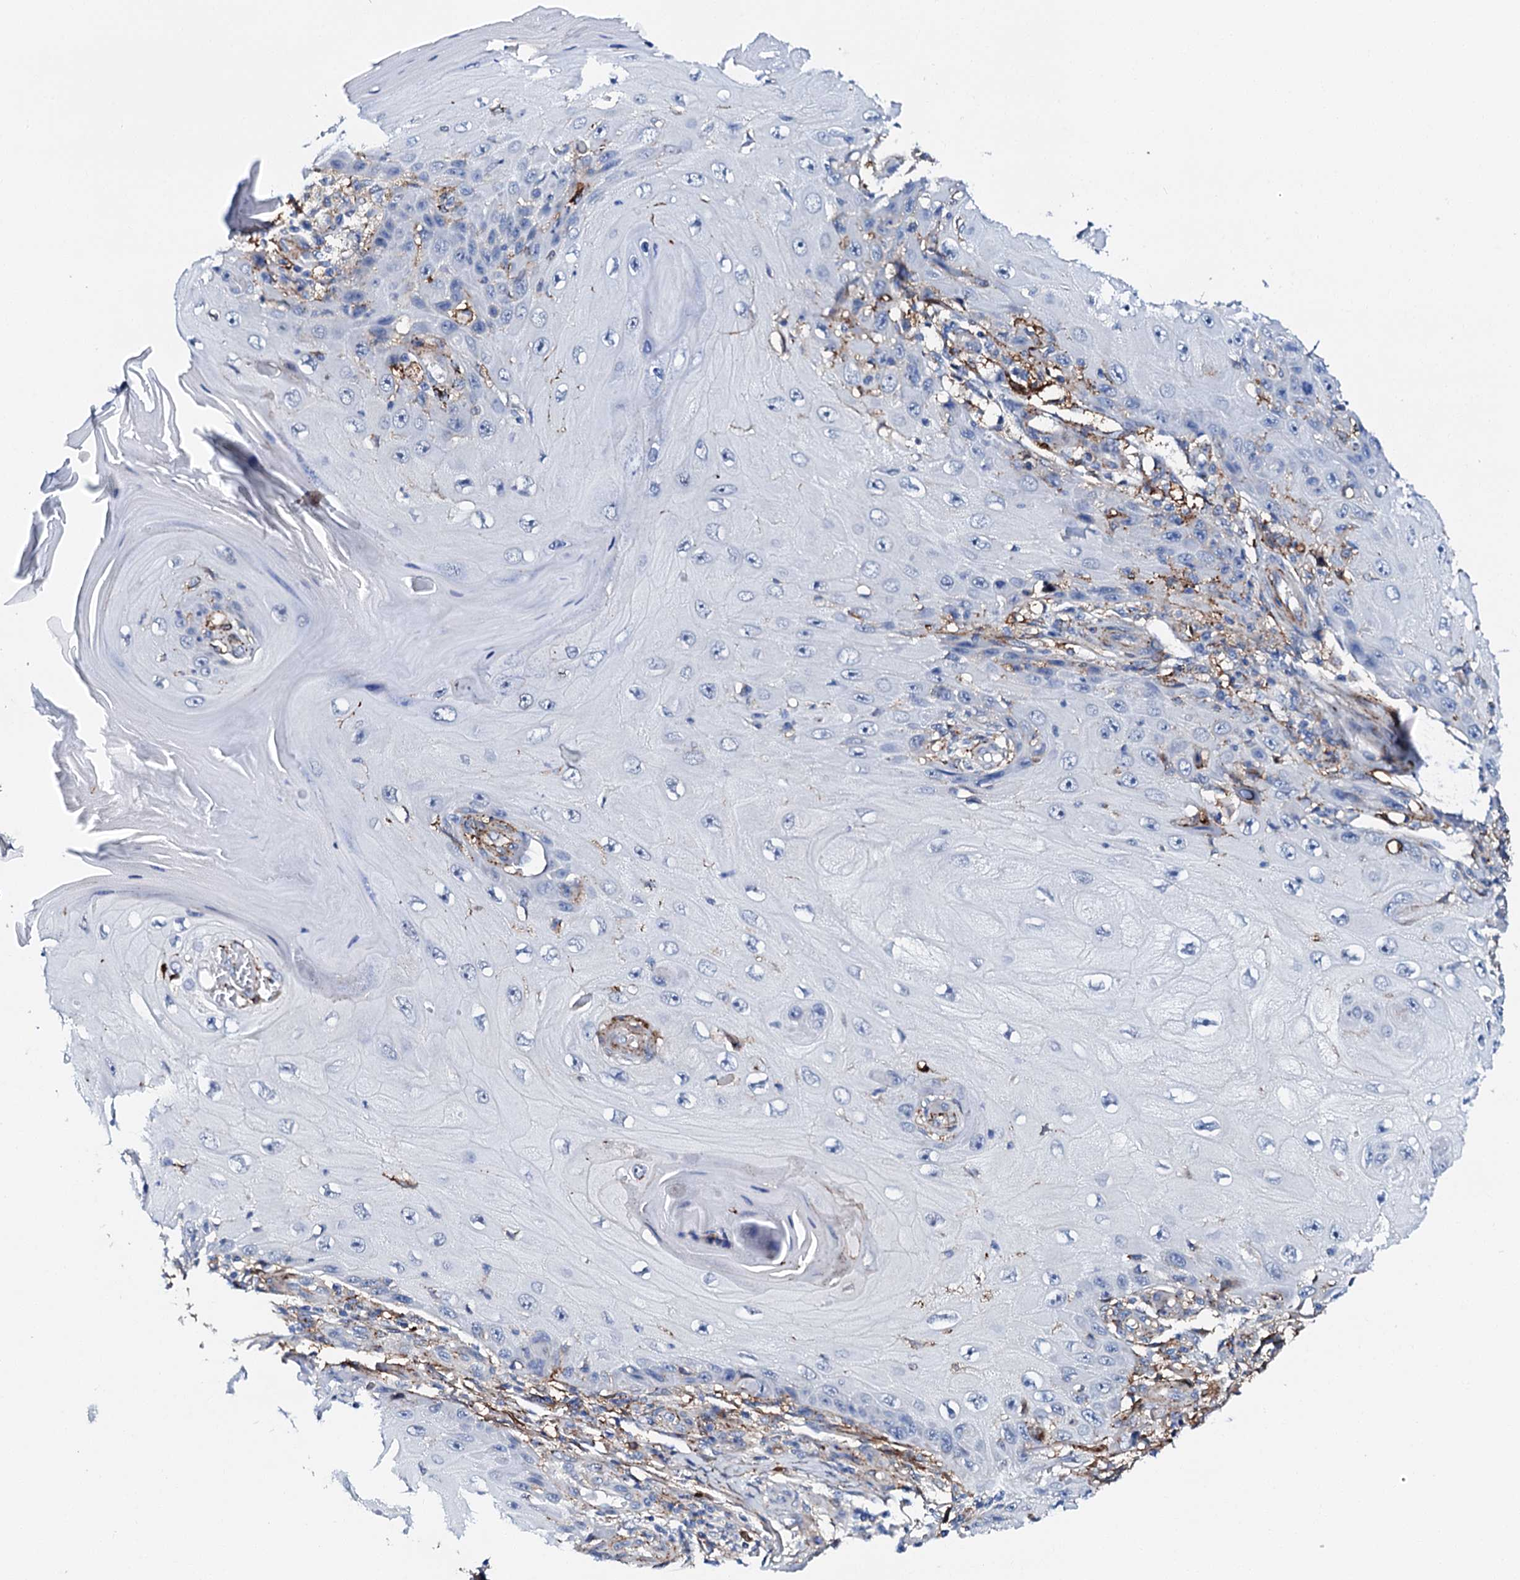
{"staining": {"intensity": "negative", "quantity": "none", "location": "none"}, "tissue": "skin cancer", "cell_type": "Tumor cells", "image_type": "cancer", "snomed": [{"axis": "morphology", "description": "Squamous cell carcinoma, NOS"}, {"axis": "topography", "description": "Skin"}], "caption": "Skin cancer stained for a protein using IHC shows no expression tumor cells.", "gene": "MED13L", "patient": {"sex": "female", "age": 73}}